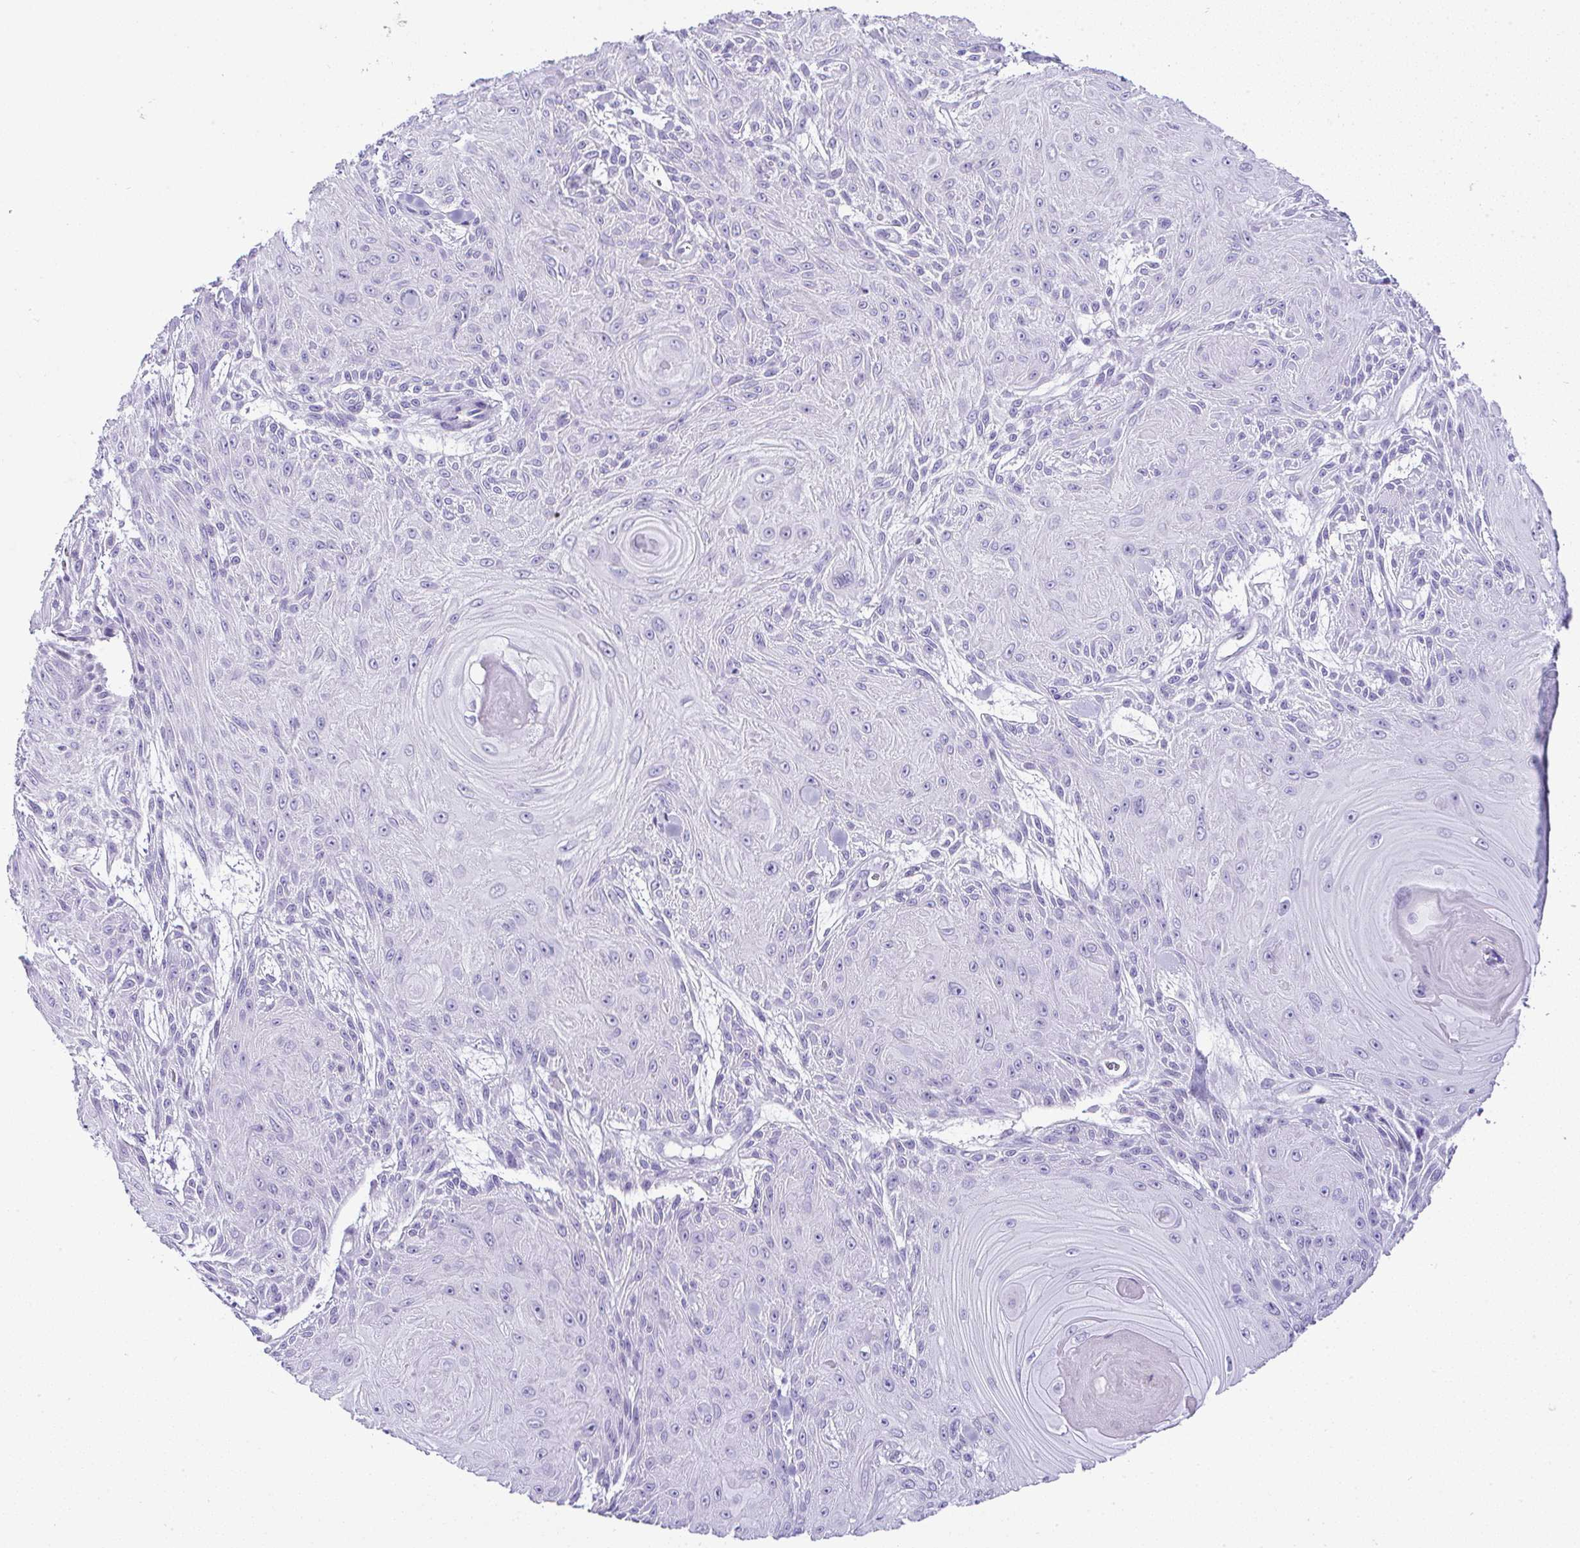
{"staining": {"intensity": "negative", "quantity": "none", "location": "none"}, "tissue": "skin cancer", "cell_type": "Tumor cells", "image_type": "cancer", "snomed": [{"axis": "morphology", "description": "Squamous cell carcinoma, NOS"}, {"axis": "topography", "description": "Skin"}], "caption": "Immunohistochemical staining of skin cancer reveals no significant staining in tumor cells.", "gene": "RNF183", "patient": {"sex": "male", "age": 88}}